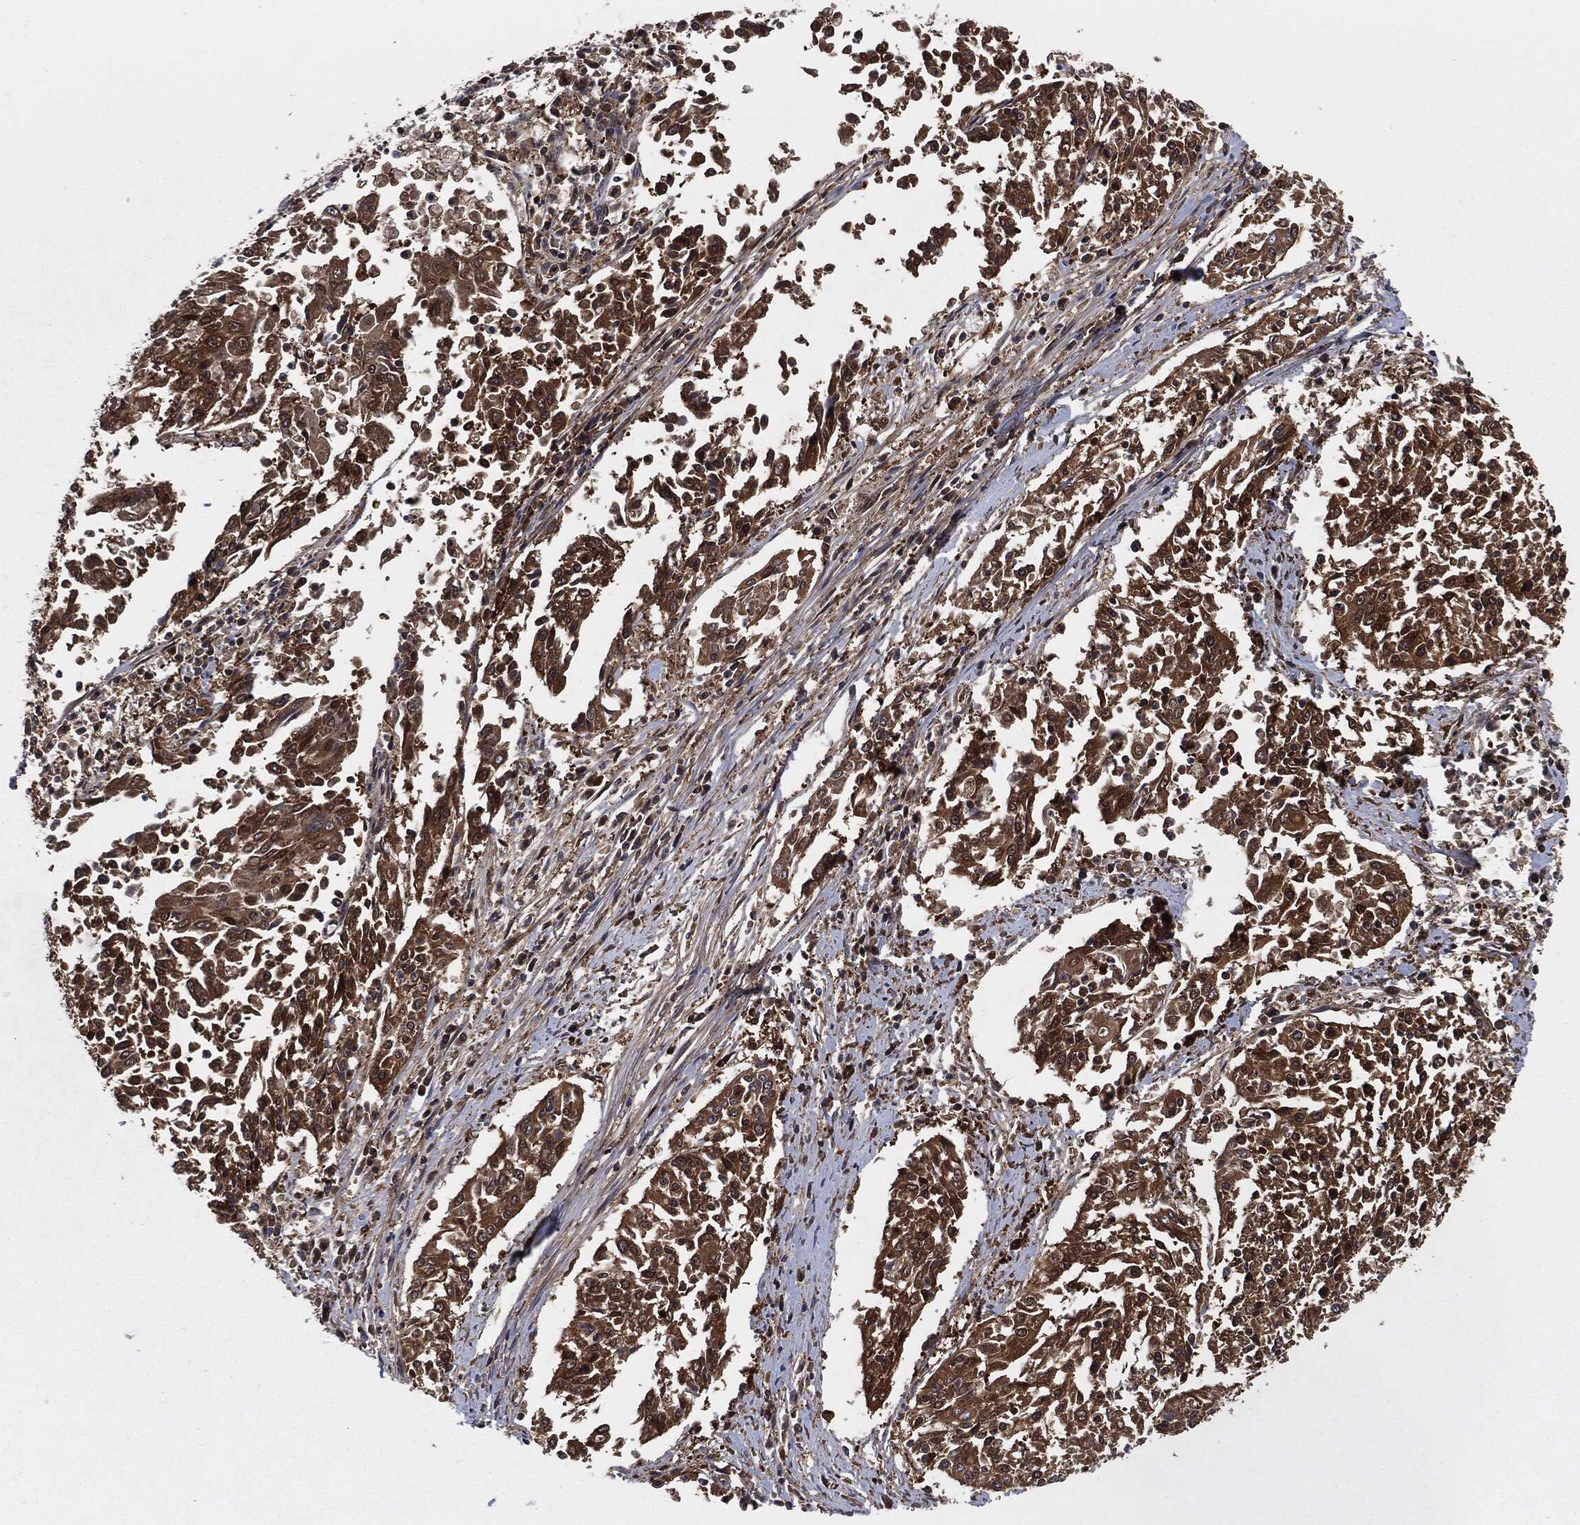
{"staining": {"intensity": "strong", "quantity": ">75%", "location": "cytoplasmic/membranous"}, "tissue": "cervical cancer", "cell_type": "Tumor cells", "image_type": "cancer", "snomed": [{"axis": "morphology", "description": "Squamous cell carcinoma, NOS"}, {"axis": "topography", "description": "Cervix"}], "caption": "Cervical squamous cell carcinoma tissue demonstrates strong cytoplasmic/membranous positivity in about >75% of tumor cells The protein of interest is stained brown, and the nuclei are stained in blue (DAB (3,3'-diaminobenzidine) IHC with brightfield microscopy, high magnification).", "gene": "XPNPEP1", "patient": {"sex": "female", "age": 41}}